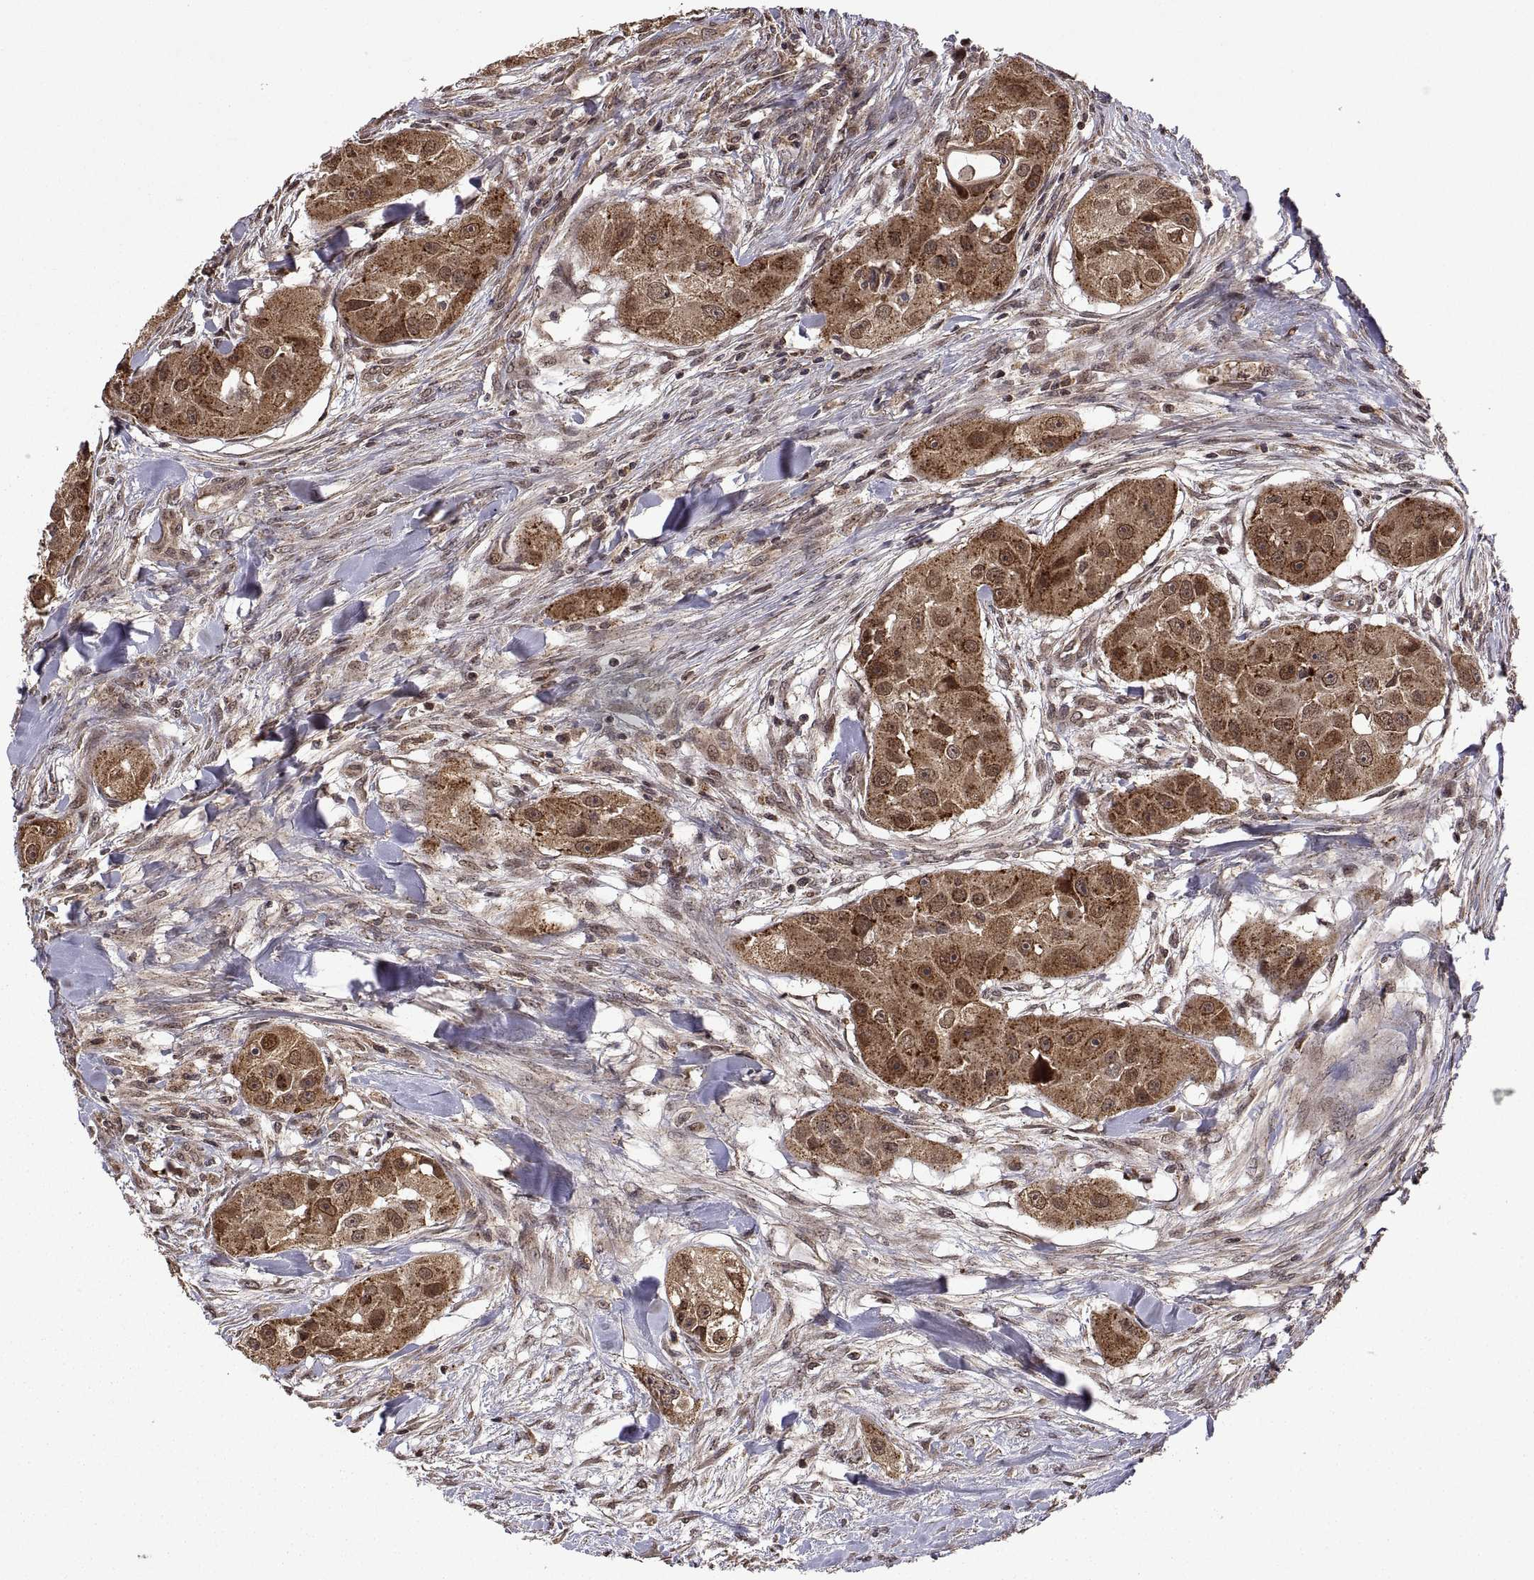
{"staining": {"intensity": "moderate", "quantity": ">75%", "location": "cytoplasmic/membranous"}, "tissue": "head and neck cancer", "cell_type": "Tumor cells", "image_type": "cancer", "snomed": [{"axis": "morphology", "description": "Squamous cell carcinoma, NOS"}, {"axis": "topography", "description": "Head-Neck"}], "caption": "A photomicrograph of human head and neck cancer (squamous cell carcinoma) stained for a protein demonstrates moderate cytoplasmic/membranous brown staining in tumor cells.", "gene": "ZNRF2", "patient": {"sex": "male", "age": 51}}